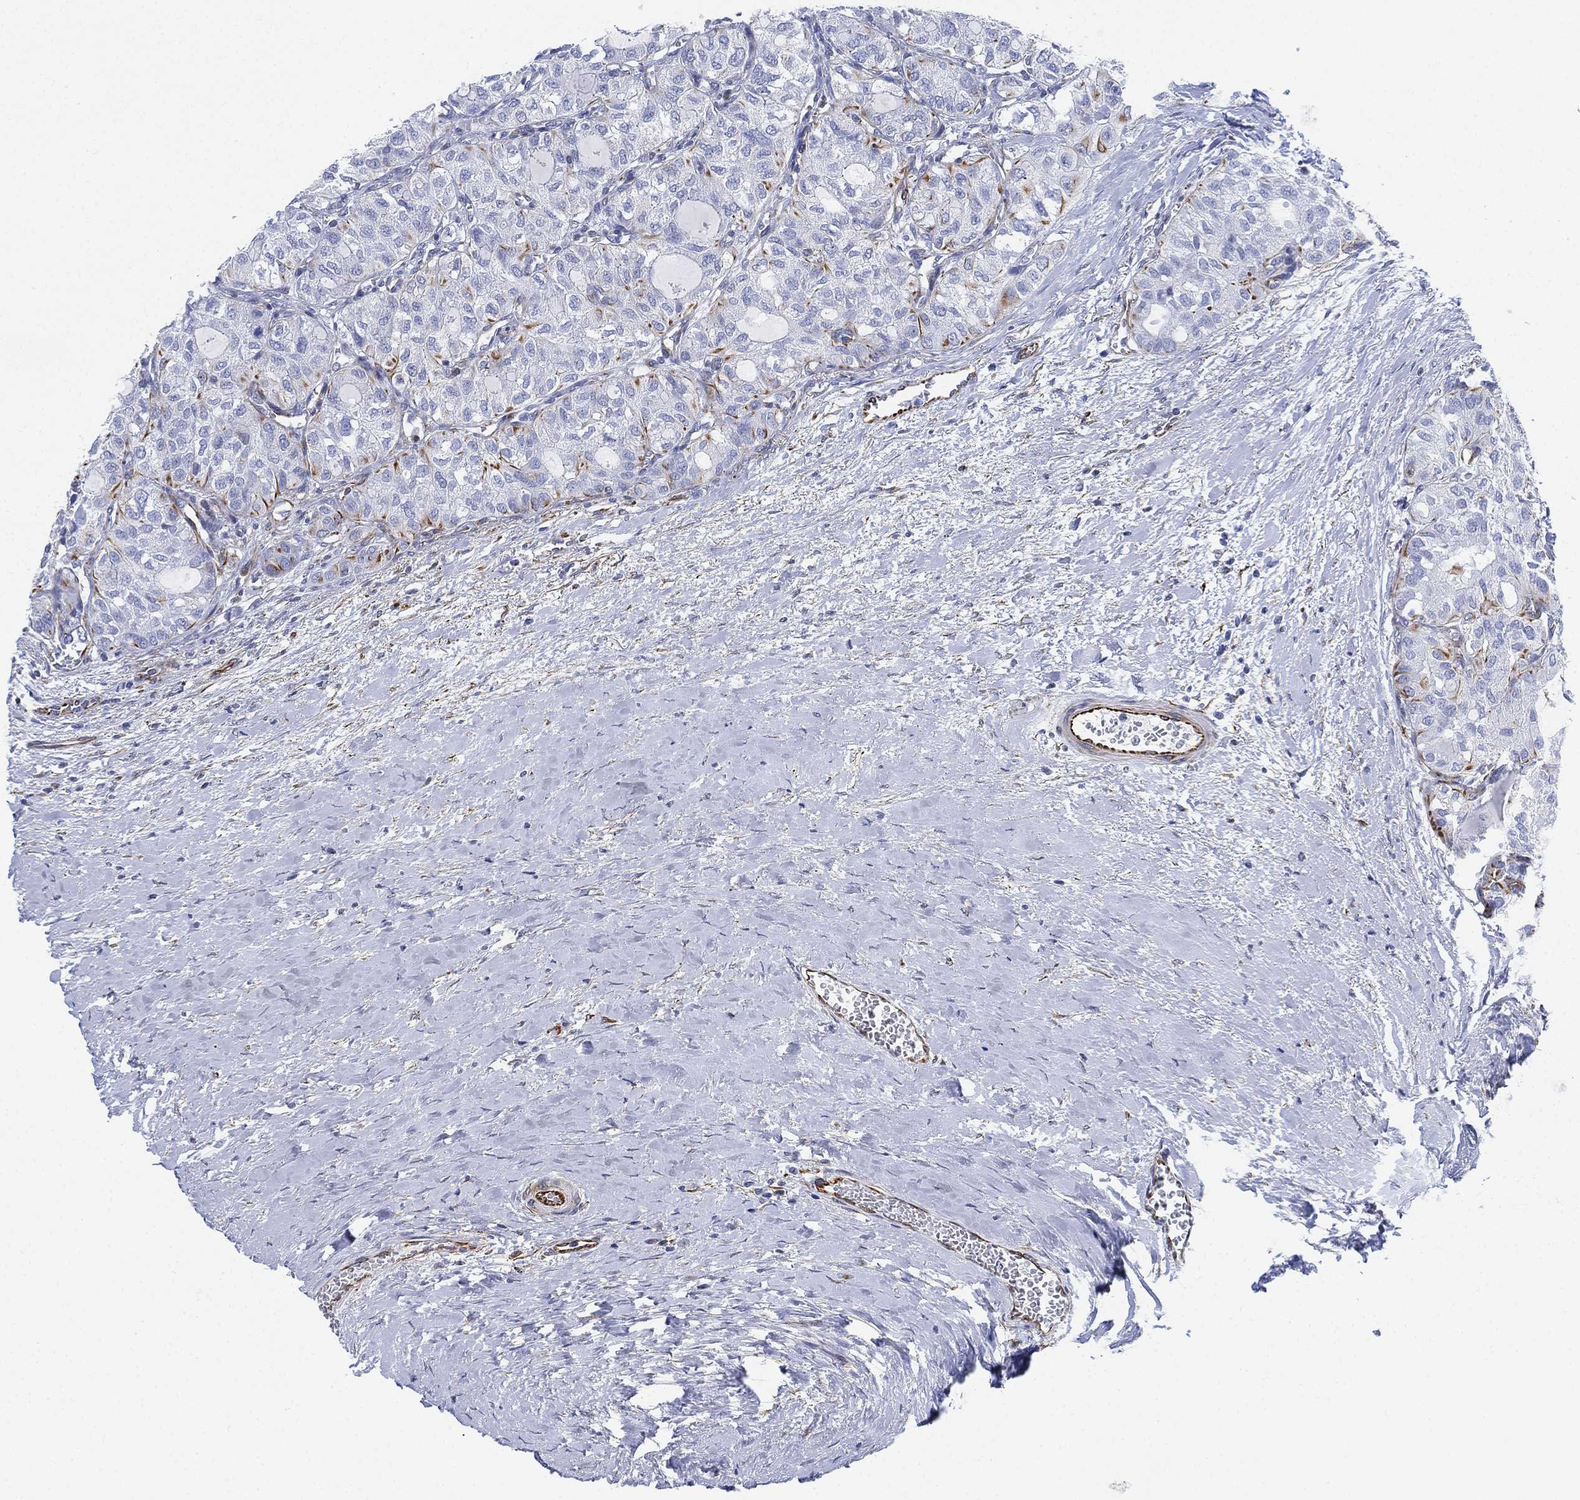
{"staining": {"intensity": "moderate", "quantity": "<25%", "location": "cytoplasmic/membranous"}, "tissue": "thyroid cancer", "cell_type": "Tumor cells", "image_type": "cancer", "snomed": [{"axis": "morphology", "description": "Follicular adenoma carcinoma, NOS"}, {"axis": "topography", "description": "Thyroid gland"}], "caption": "DAB immunohistochemical staining of human thyroid follicular adenoma carcinoma reveals moderate cytoplasmic/membranous protein positivity in about <25% of tumor cells. (DAB IHC with brightfield microscopy, high magnification).", "gene": "PSKH2", "patient": {"sex": "male", "age": 75}}